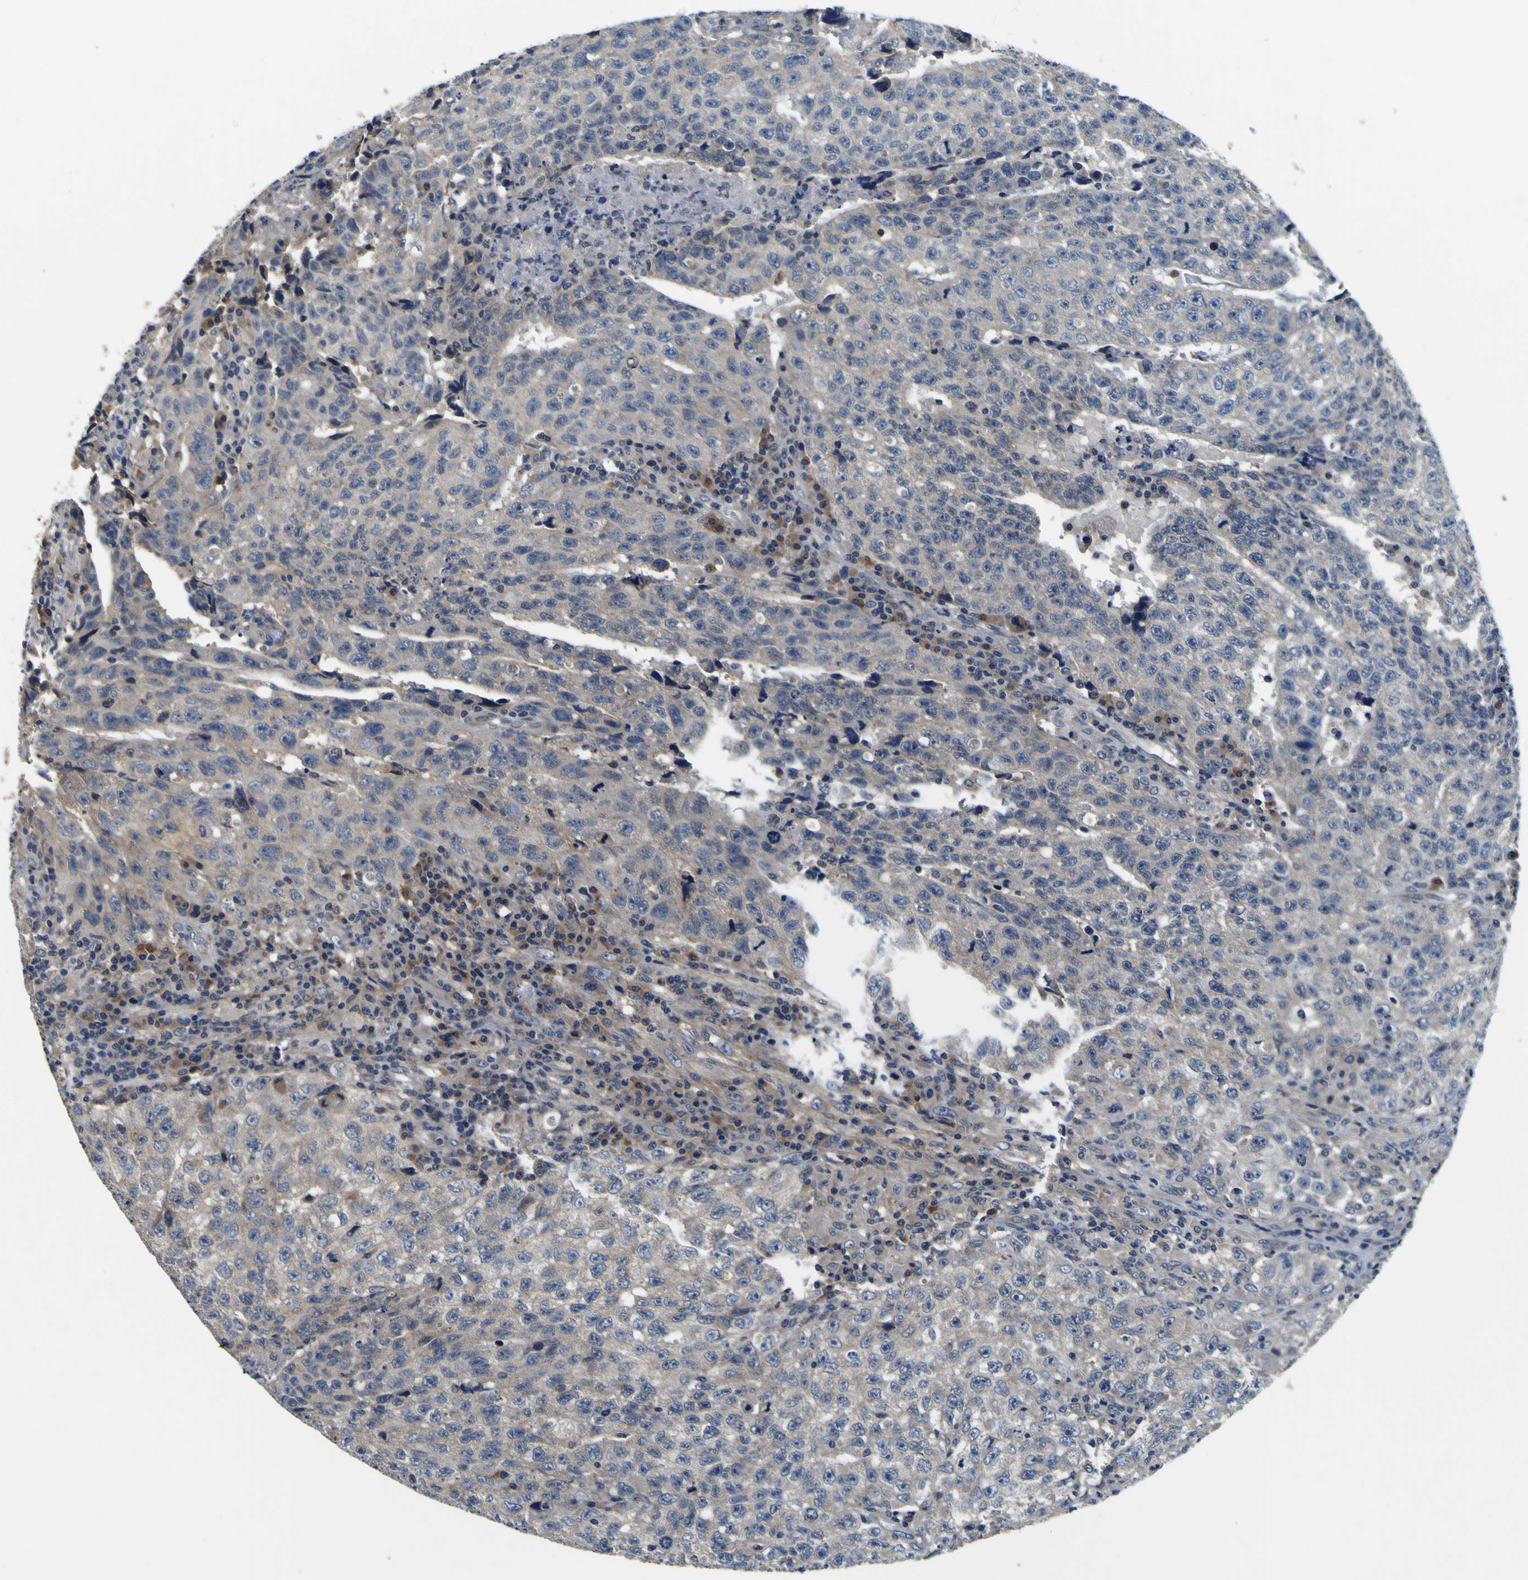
{"staining": {"intensity": "negative", "quantity": "none", "location": "none"}, "tissue": "testis cancer", "cell_type": "Tumor cells", "image_type": "cancer", "snomed": [{"axis": "morphology", "description": "Necrosis, NOS"}, {"axis": "morphology", "description": "Carcinoma, Embryonal, NOS"}, {"axis": "topography", "description": "Testis"}], "caption": "A high-resolution image shows IHC staining of testis cancer, which demonstrates no significant expression in tumor cells.", "gene": "EPHB4", "patient": {"sex": "male", "age": 19}}